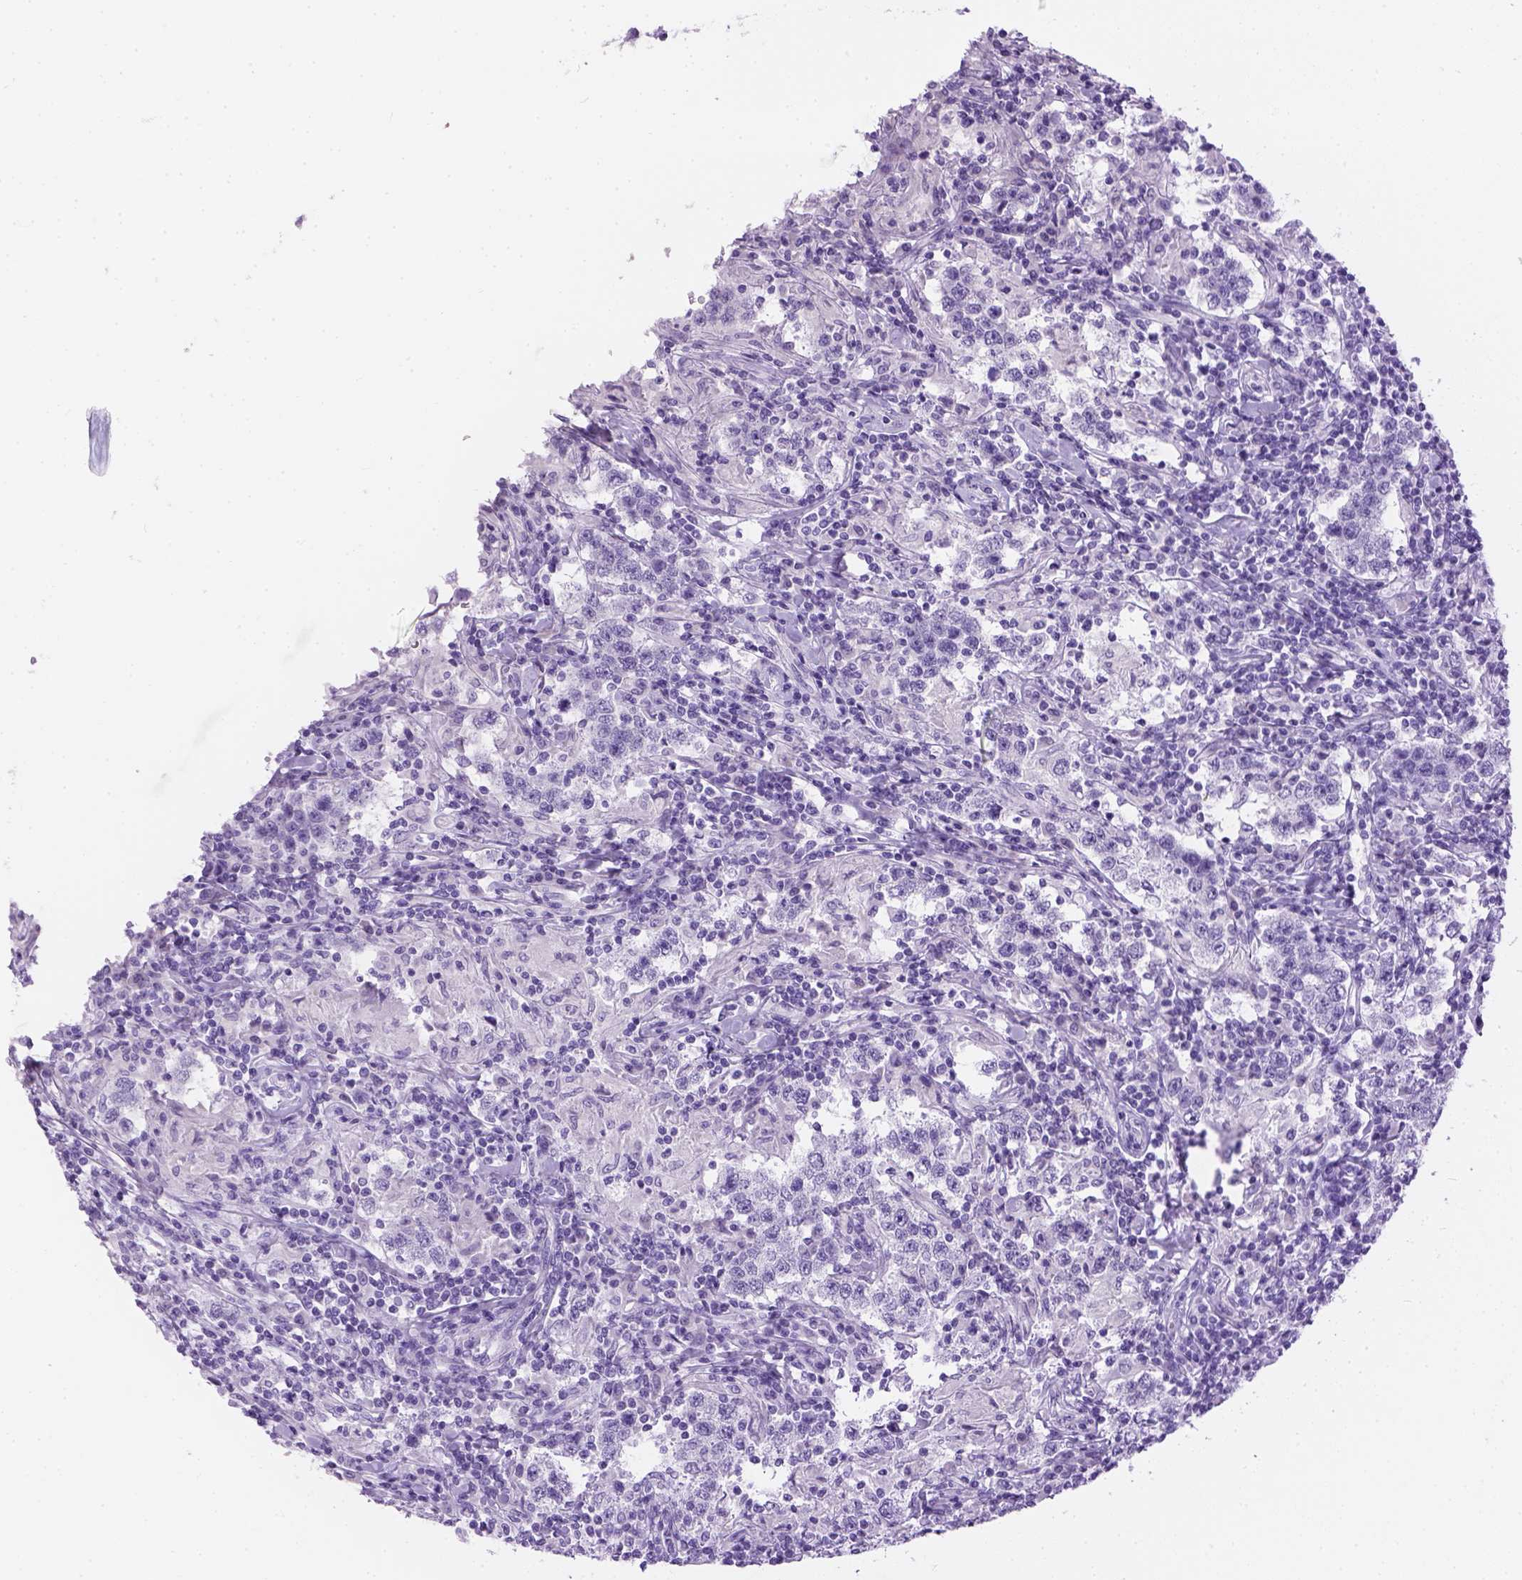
{"staining": {"intensity": "negative", "quantity": "none", "location": "none"}, "tissue": "testis cancer", "cell_type": "Tumor cells", "image_type": "cancer", "snomed": [{"axis": "morphology", "description": "Seminoma, NOS"}, {"axis": "morphology", "description": "Carcinoma, Embryonal, NOS"}, {"axis": "topography", "description": "Testis"}], "caption": "A high-resolution micrograph shows immunohistochemistry staining of testis cancer, which reveals no significant positivity in tumor cells.", "gene": "TMEM38A", "patient": {"sex": "male", "age": 41}}